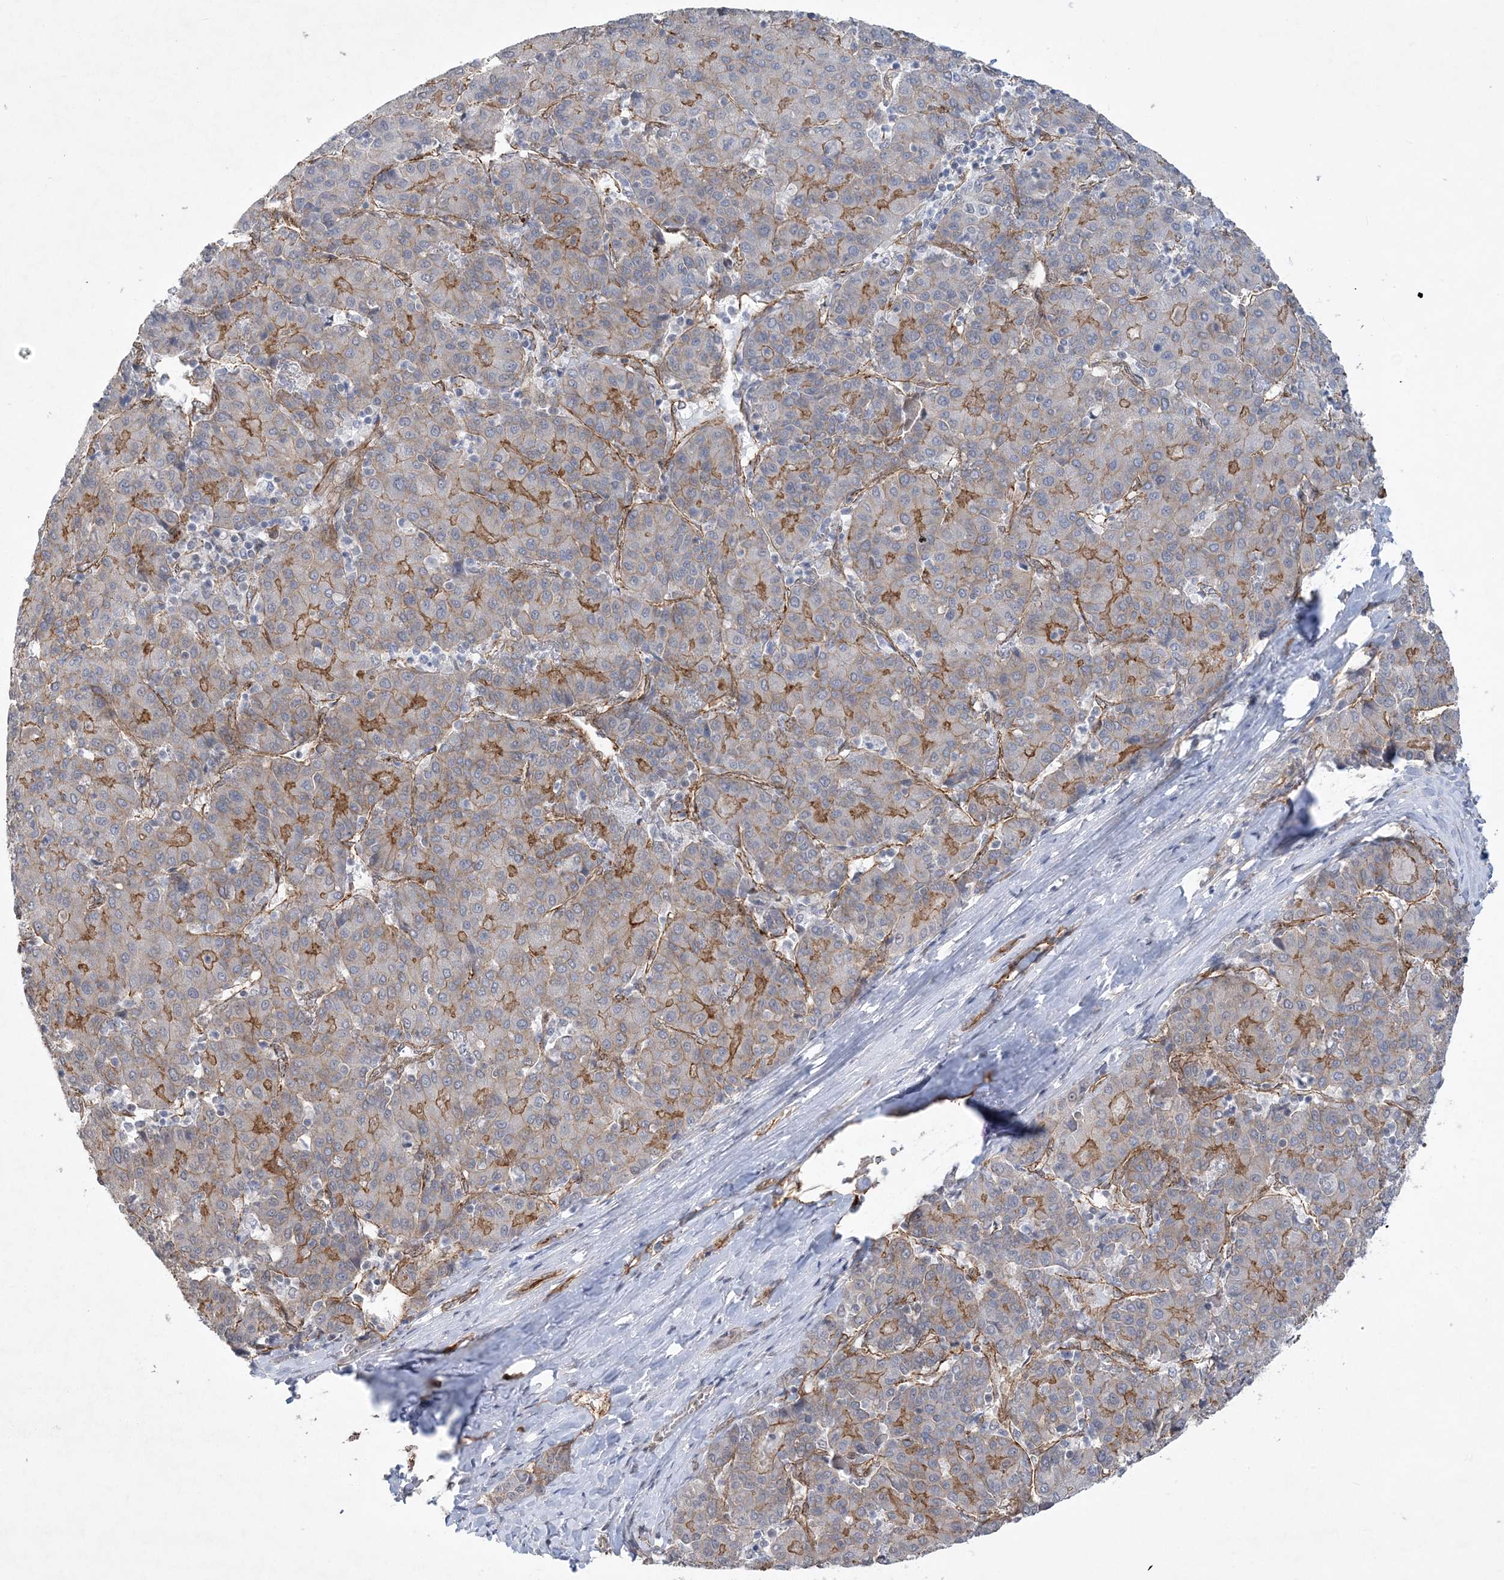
{"staining": {"intensity": "moderate", "quantity": "<25%", "location": "cytoplasmic/membranous"}, "tissue": "liver cancer", "cell_type": "Tumor cells", "image_type": "cancer", "snomed": [{"axis": "morphology", "description": "Carcinoma, Hepatocellular, NOS"}, {"axis": "topography", "description": "Liver"}], "caption": "Tumor cells show low levels of moderate cytoplasmic/membranous expression in about <25% of cells in hepatocellular carcinoma (liver).", "gene": "RAI14", "patient": {"sex": "male", "age": 65}}